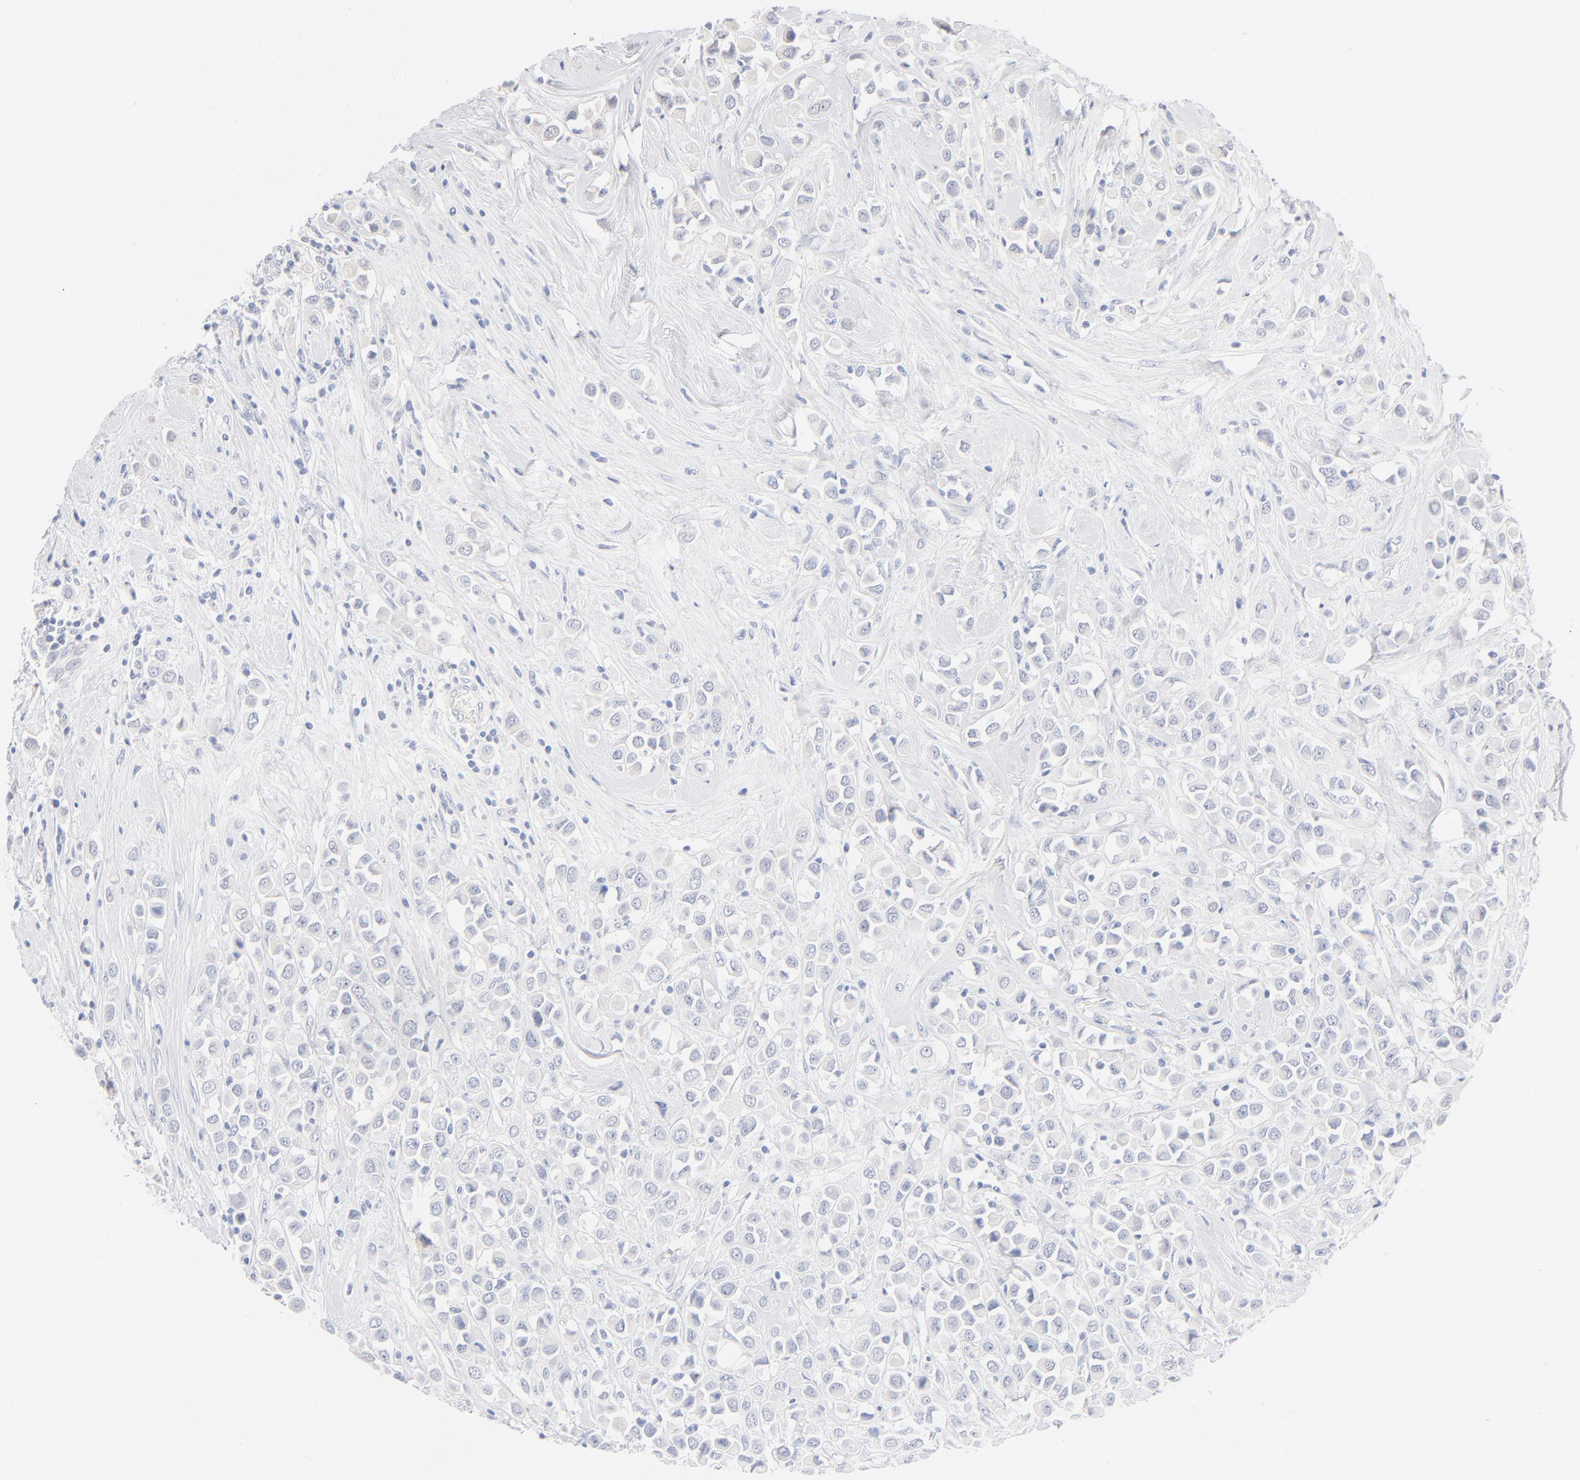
{"staining": {"intensity": "negative", "quantity": "none", "location": "none"}, "tissue": "breast cancer", "cell_type": "Tumor cells", "image_type": "cancer", "snomed": [{"axis": "morphology", "description": "Duct carcinoma"}, {"axis": "topography", "description": "Breast"}], "caption": "The IHC micrograph has no significant staining in tumor cells of breast cancer (invasive ductal carcinoma) tissue.", "gene": "ONECUT1", "patient": {"sex": "female", "age": 61}}